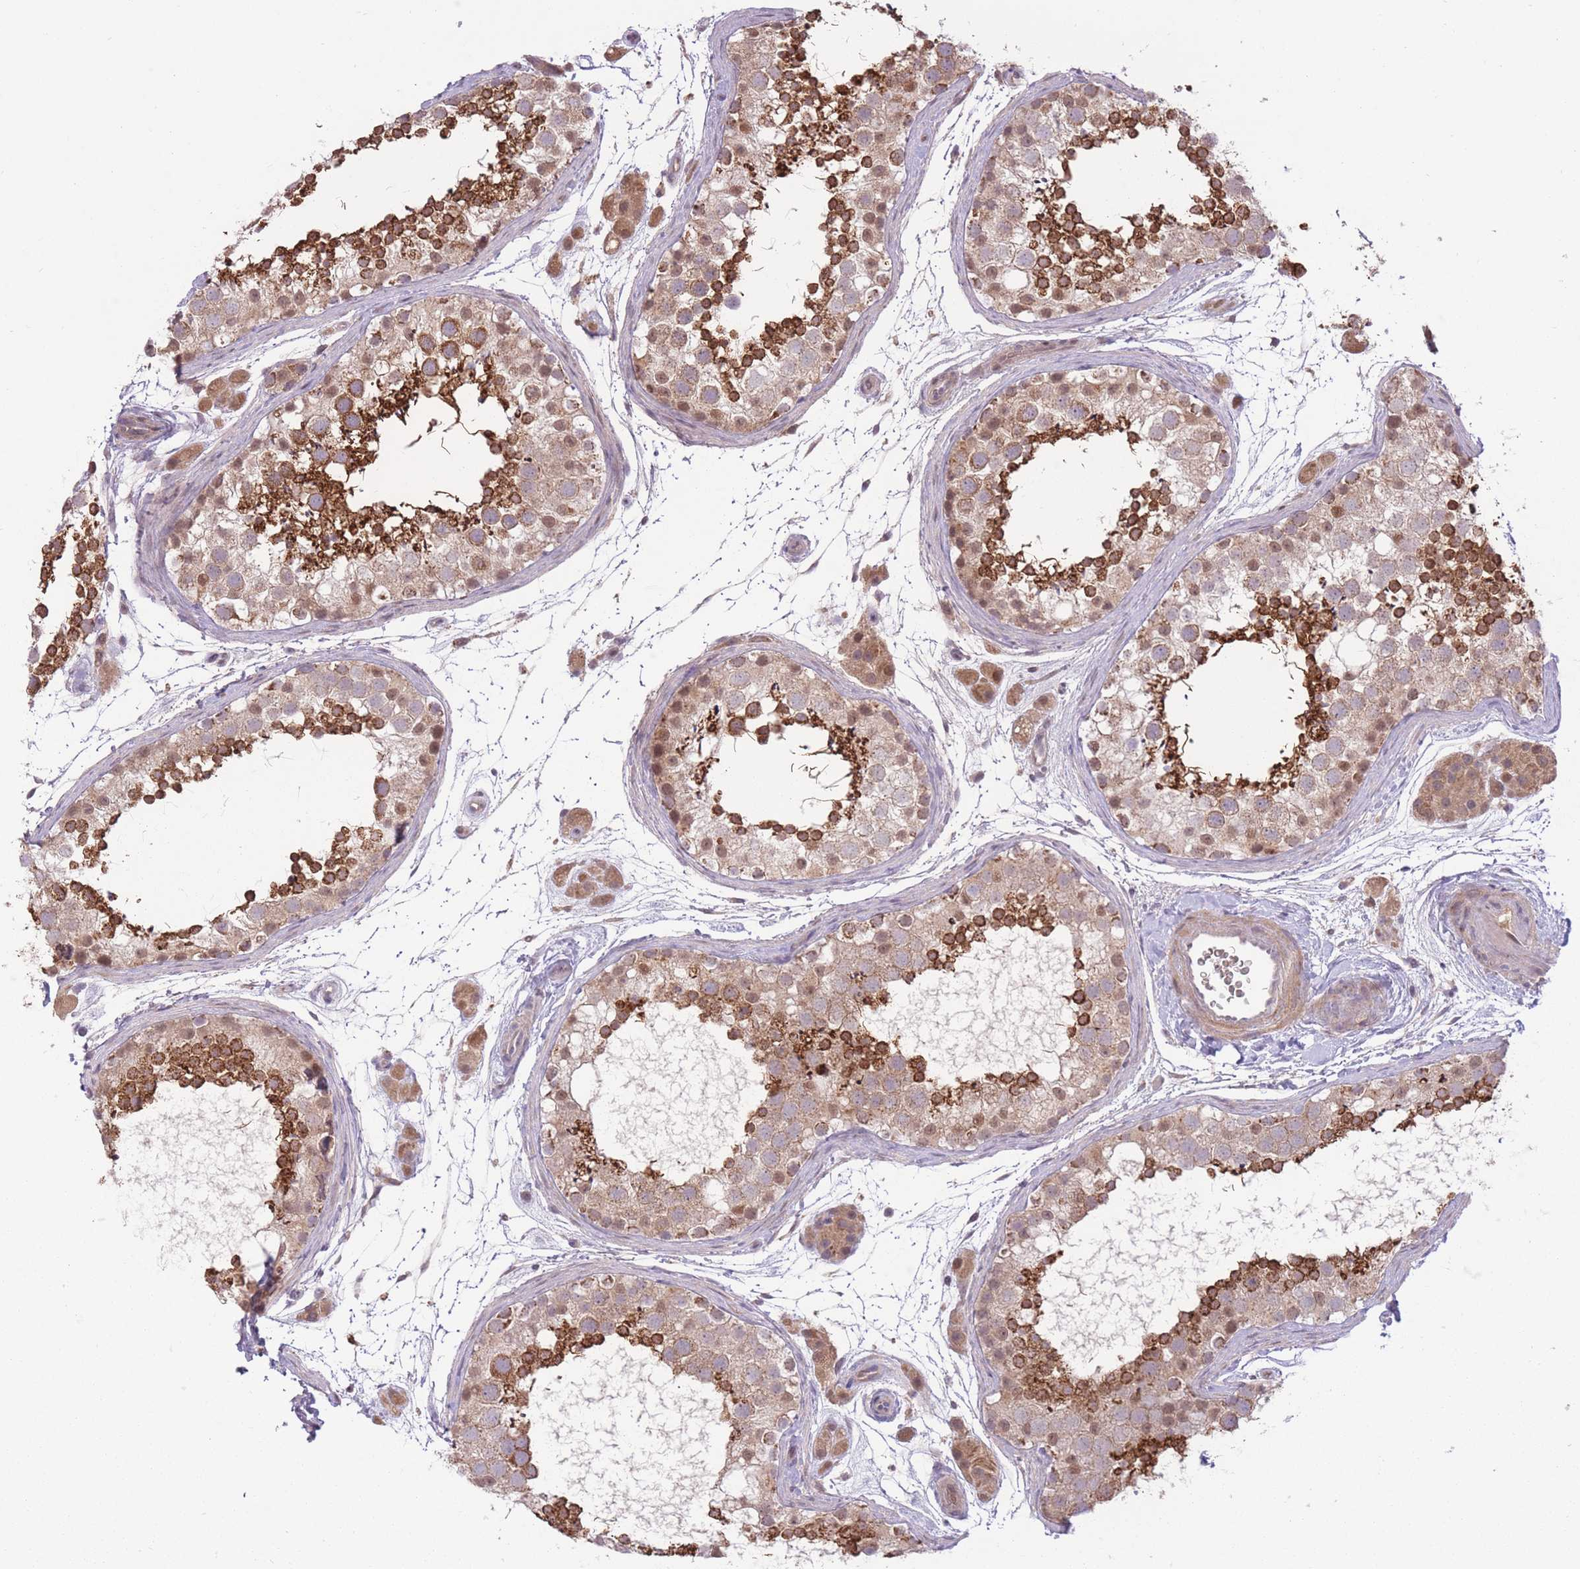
{"staining": {"intensity": "strong", "quantity": ">75%", "location": "cytoplasmic/membranous,nuclear"}, "tissue": "testis", "cell_type": "Cells in seminiferous ducts", "image_type": "normal", "snomed": [{"axis": "morphology", "description": "Normal tissue, NOS"}, {"axis": "topography", "description": "Testis"}], "caption": "A histopathology image of testis stained for a protein reveals strong cytoplasmic/membranous,nuclear brown staining in cells in seminiferous ducts.", "gene": "POLR3F", "patient": {"sex": "male", "age": 41}}